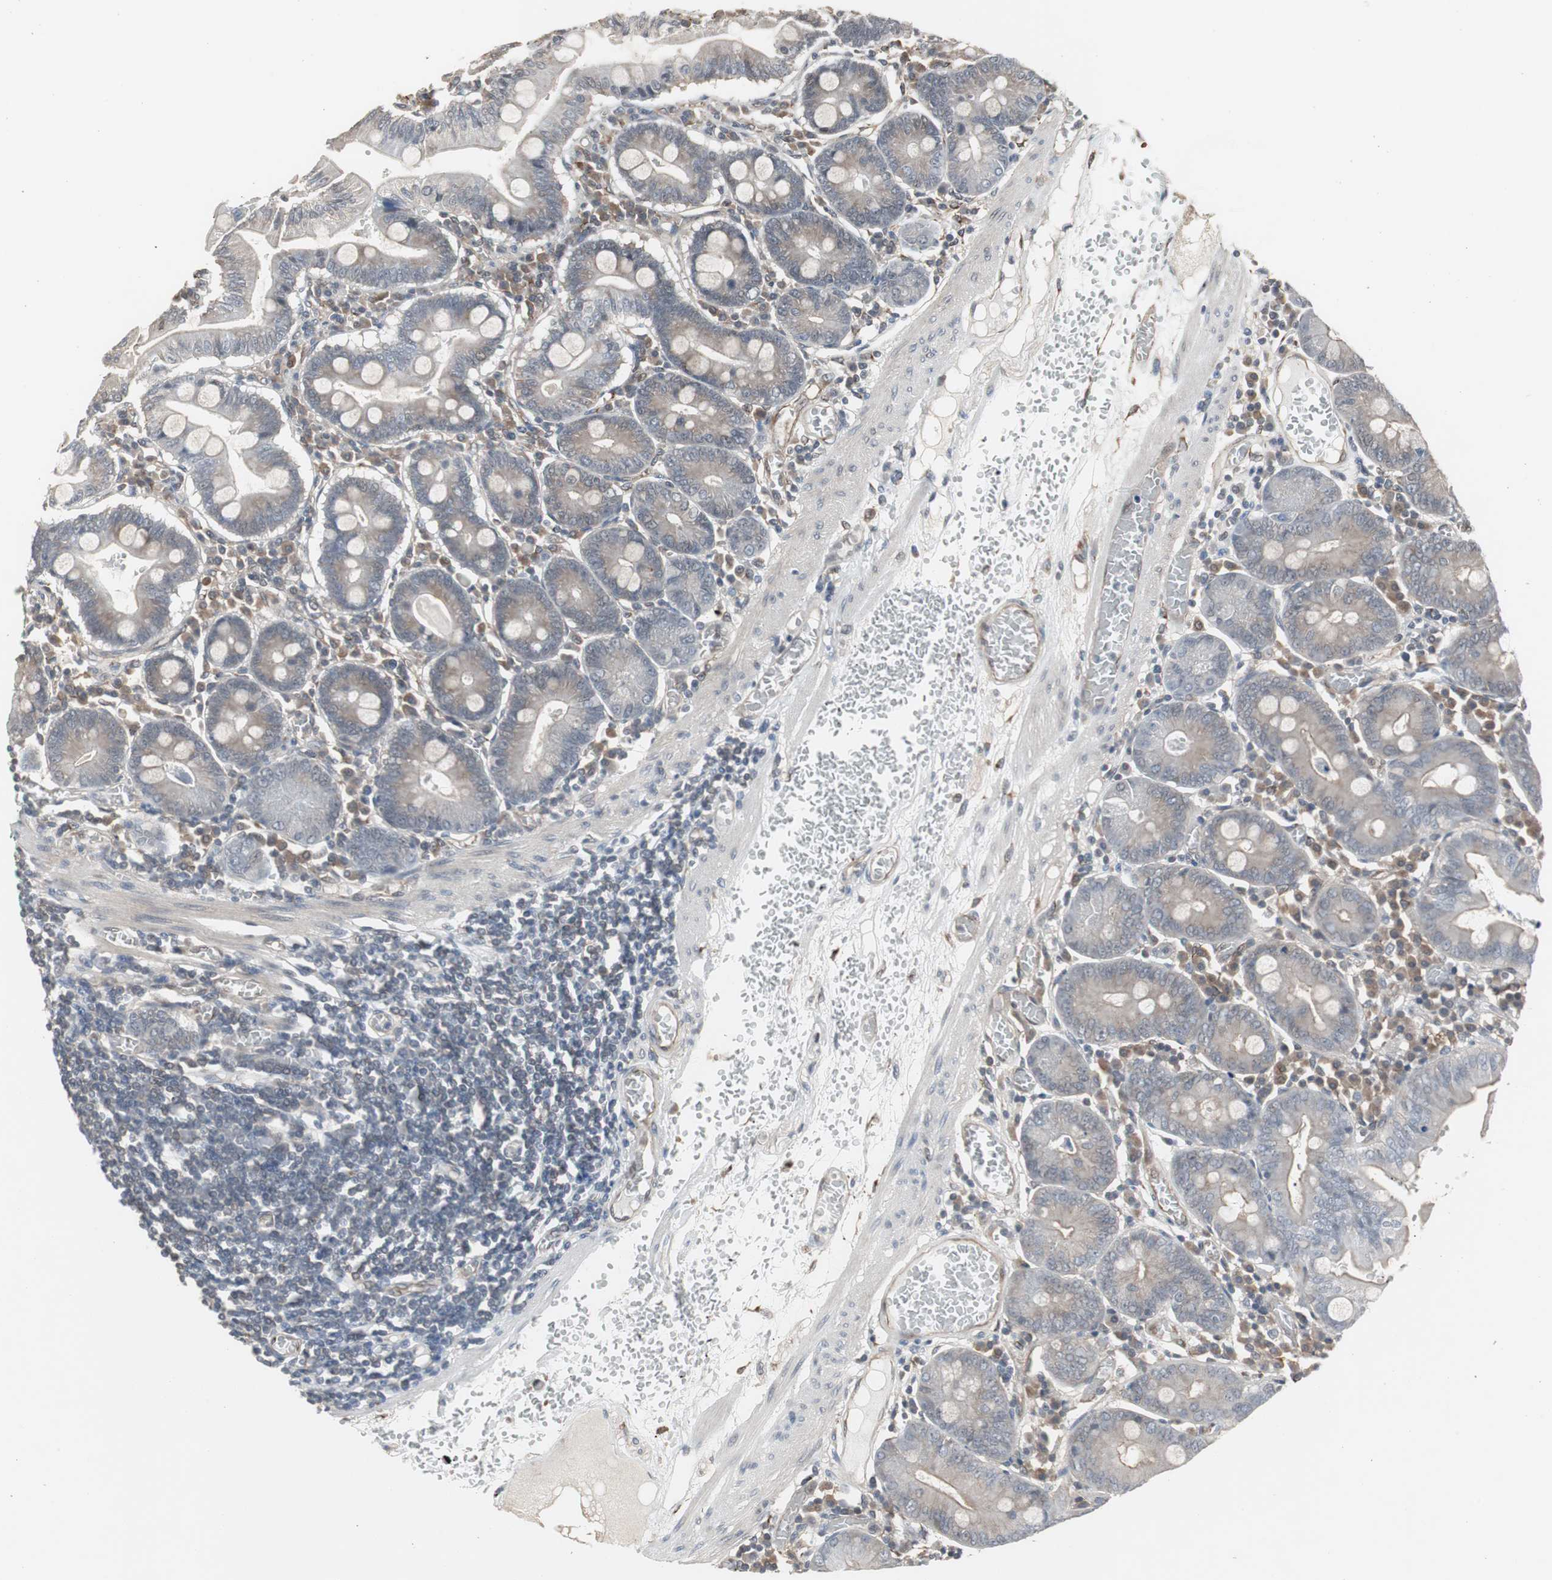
{"staining": {"intensity": "weak", "quantity": ">75%", "location": "cytoplasmic/membranous"}, "tissue": "small intestine", "cell_type": "Glandular cells", "image_type": "normal", "snomed": [{"axis": "morphology", "description": "Normal tissue, NOS"}, {"axis": "topography", "description": "Small intestine"}], "caption": "IHC (DAB) staining of normal small intestine displays weak cytoplasmic/membranous protein expression in about >75% of glandular cells.", "gene": "ATP2B2", "patient": {"sex": "male", "age": 71}}